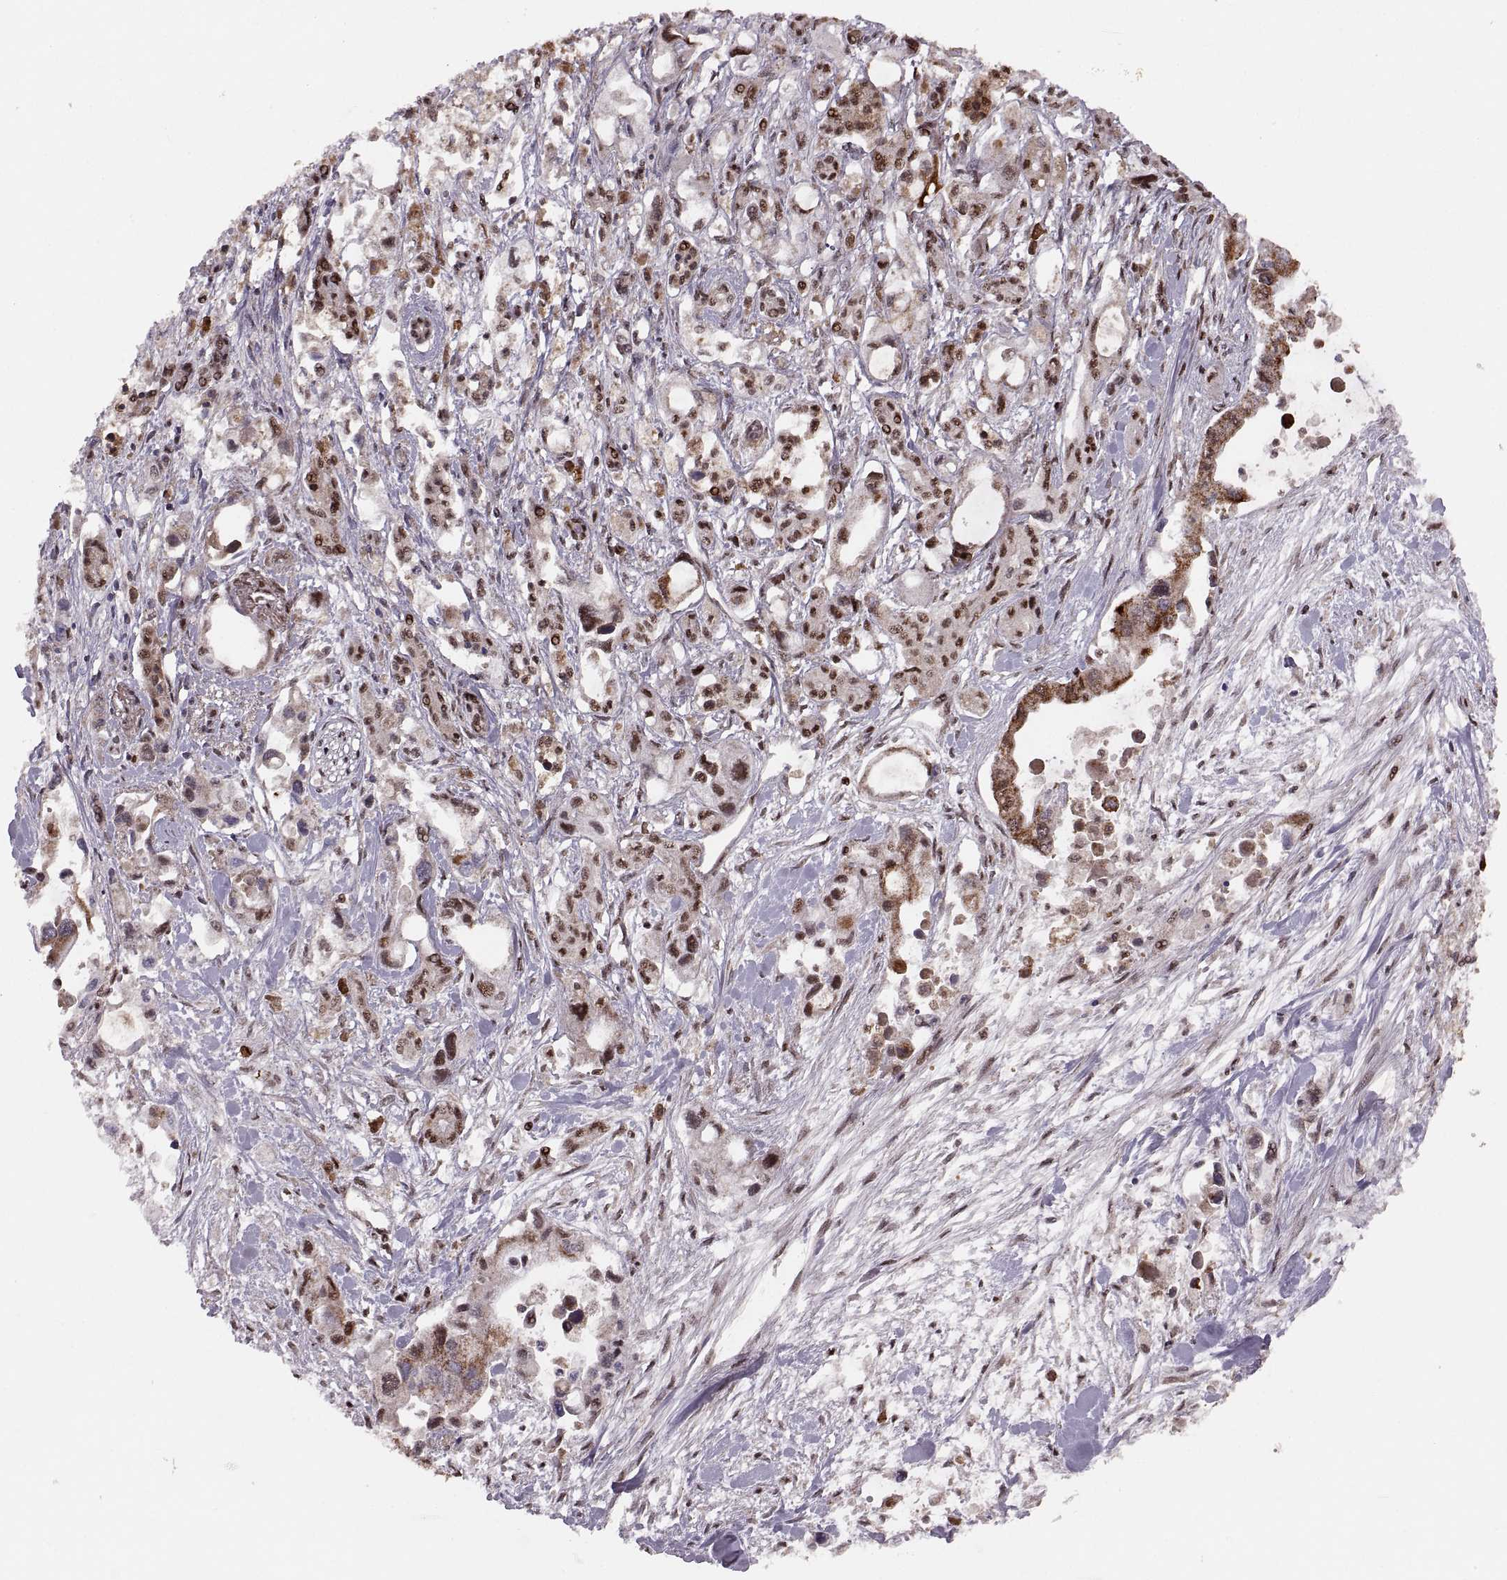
{"staining": {"intensity": "moderate", "quantity": "25%-75%", "location": "cytoplasmic/membranous,nuclear"}, "tissue": "pancreatic cancer", "cell_type": "Tumor cells", "image_type": "cancer", "snomed": [{"axis": "morphology", "description": "Adenocarcinoma, NOS"}, {"axis": "topography", "description": "Pancreas"}], "caption": "A histopathology image showing moderate cytoplasmic/membranous and nuclear expression in approximately 25%-75% of tumor cells in pancreatic adenocarcinoma, as visualized by brown immunohistochemical staining.", "gene": "RFT1", "patient": {"sex": "female", "age": 61}}